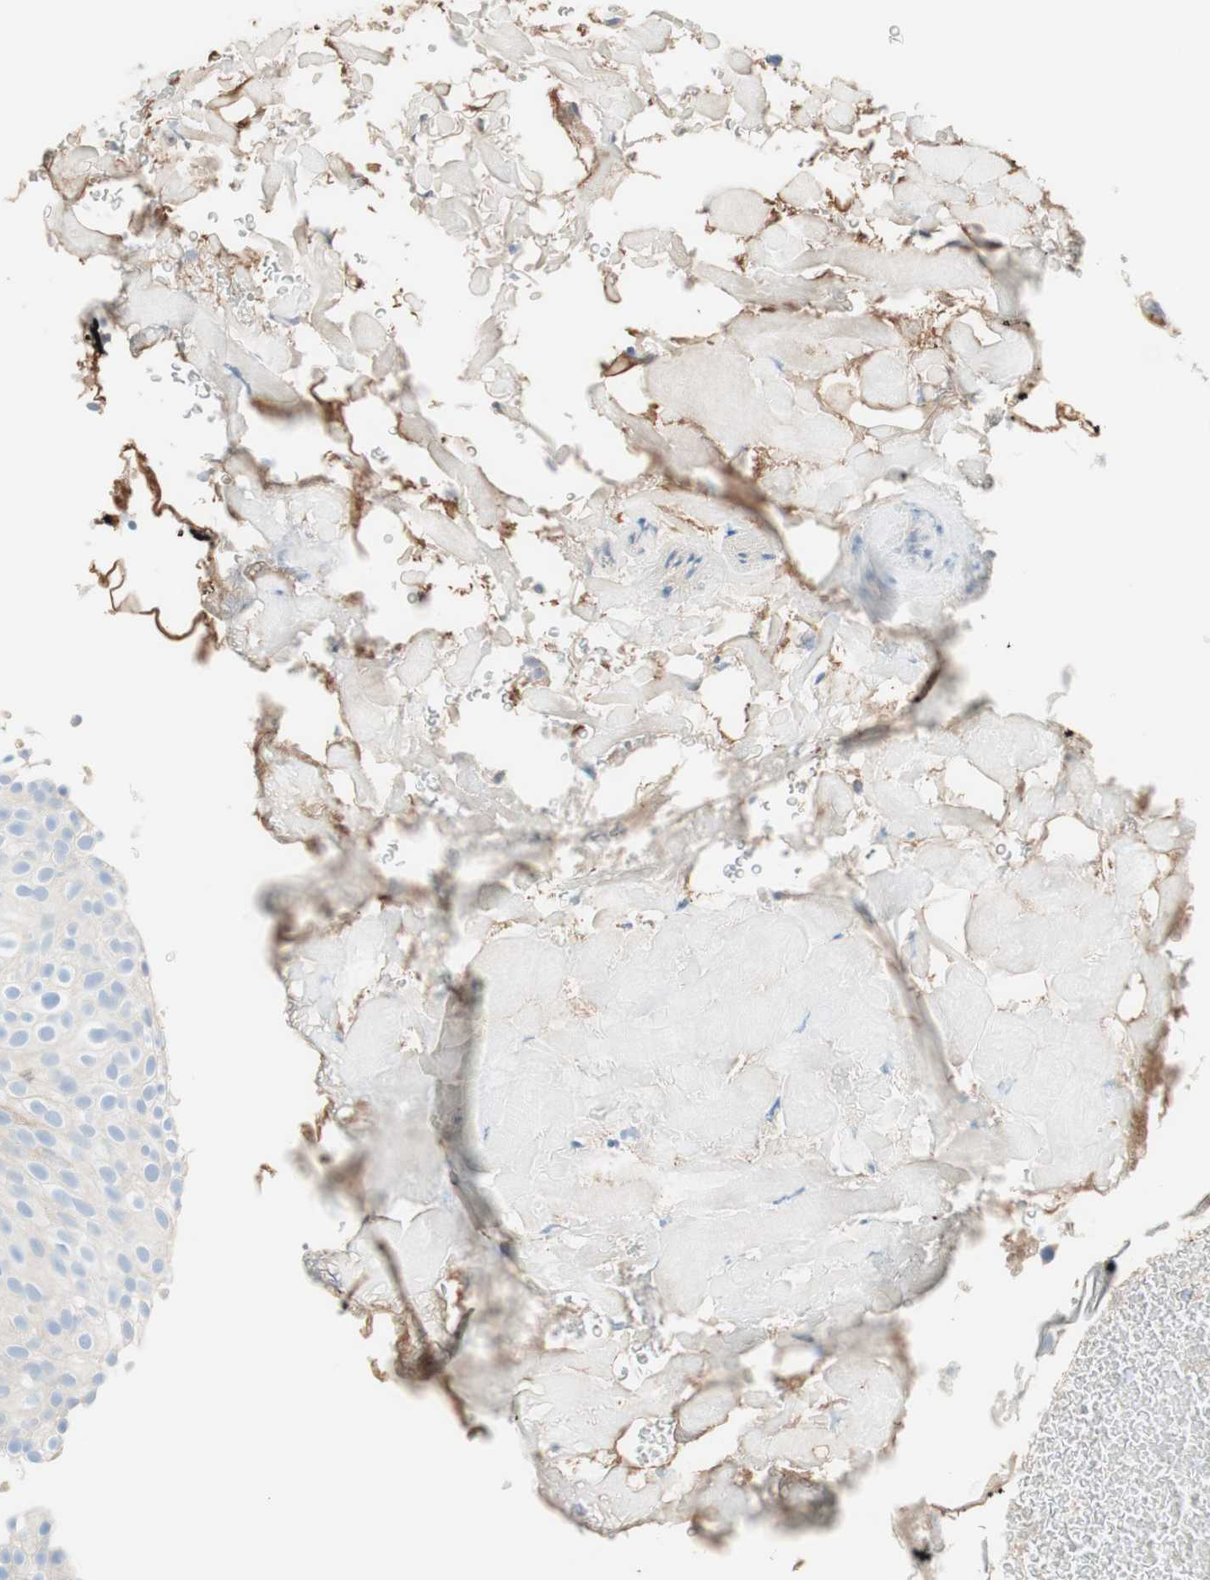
{"staining": {"intensity": "moderate", "quantity": "25%-75%", "location": "cytoplasmic/membranous"}, "tissue": "urothelial cancer", "cell_type": "Tumor cells", "image_type": "cancer", "snomed": [{"axis": "morphology", "description": "Urothelial carcinoma, Low grade"}, {"axis": "topography", "description": "Urinary bladder"}], "caption": "Immunohistochemistry (IHC) histopathology image of human urothelial cancer stained for a protein (brown), which shows medium levels of moderate cytoplasmic/membranous staining in about 25%-75% of tumor cells.", "gene": "KNG1", "patient": {"sex": "male", "age": 78}}